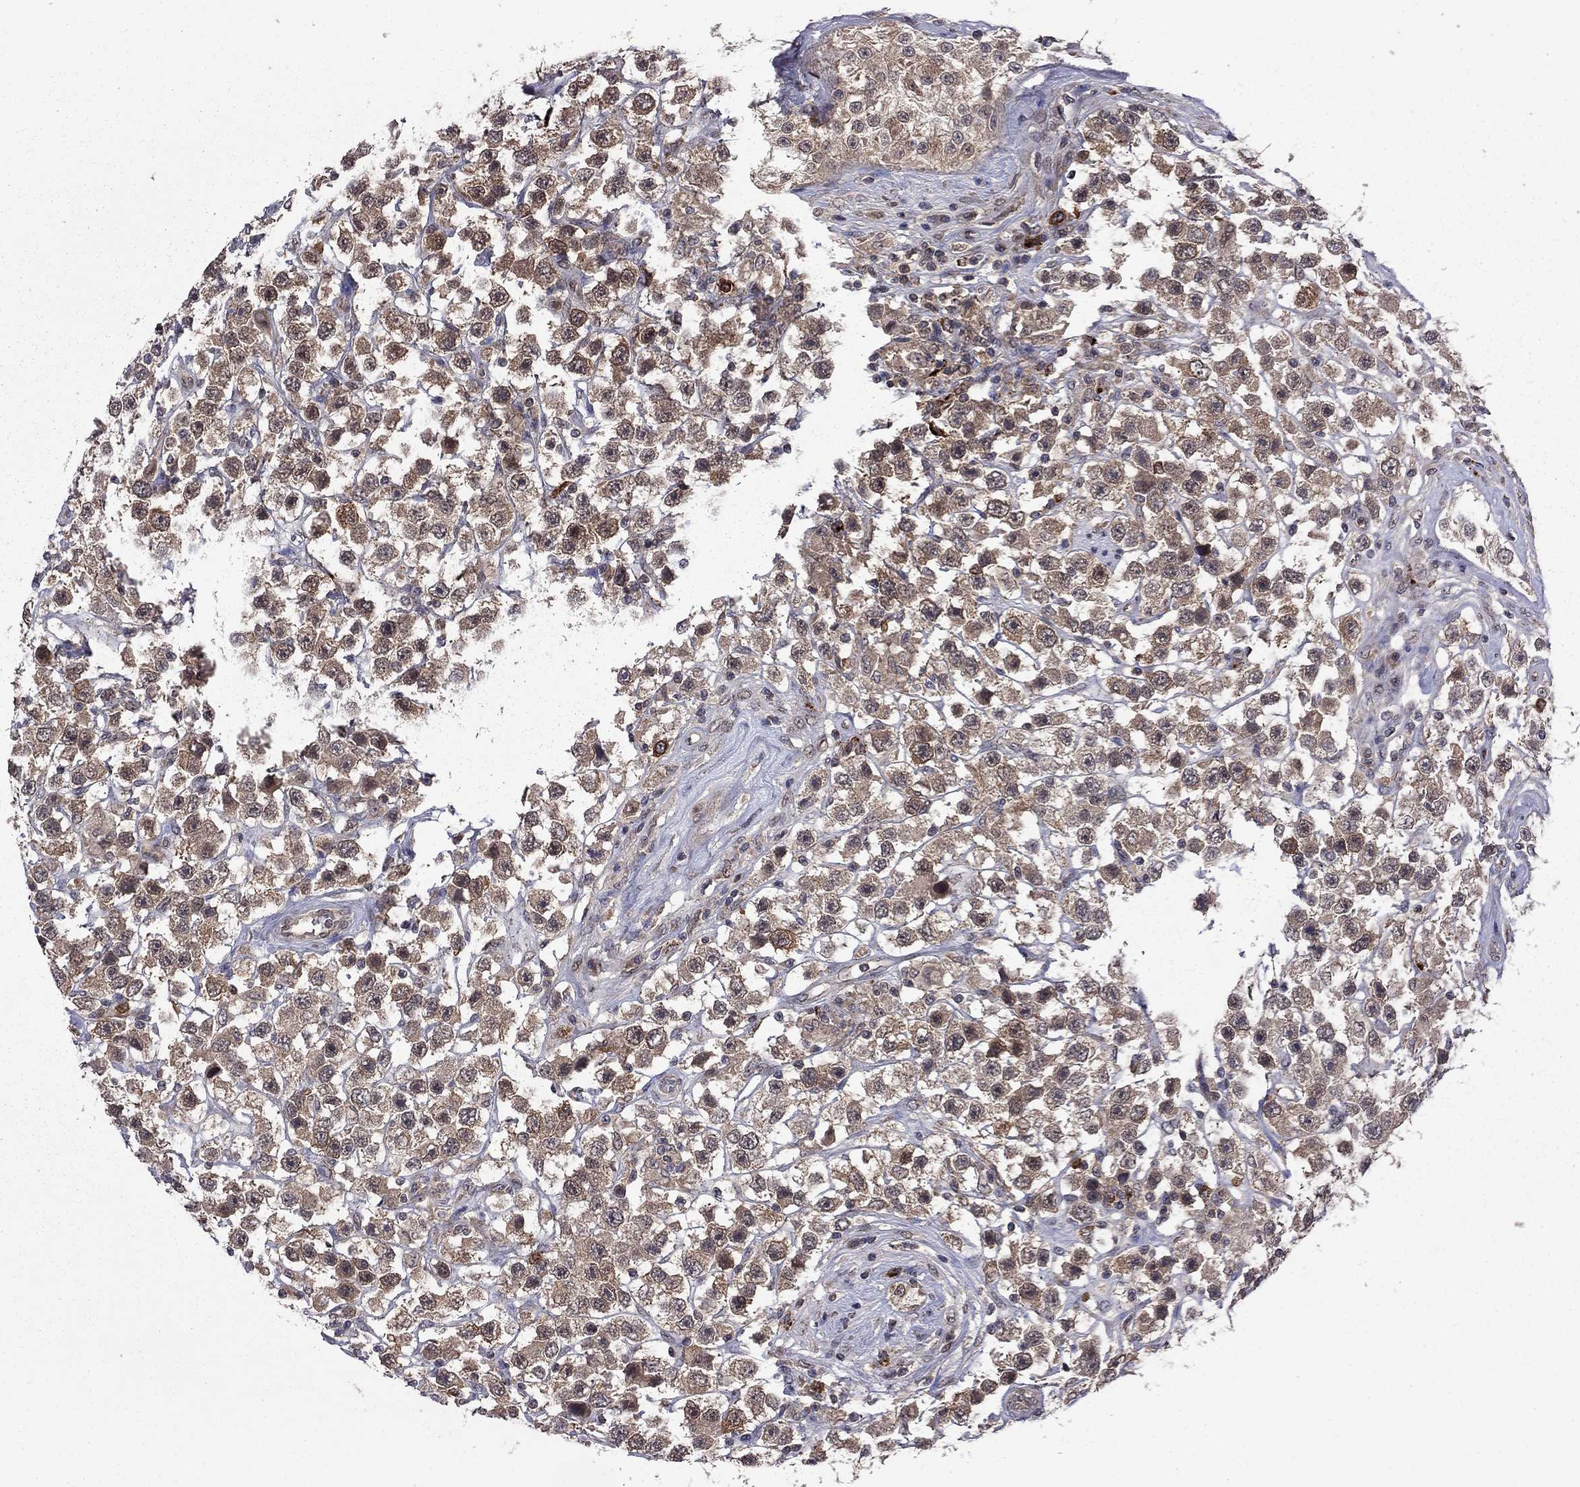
{"staining": {"intensity": "moderate", "quantity": "25%-75%", "location": "cytoplasmic/membranous"}, "tissue": "testis cancer", "cell_type": "Tumor cells", "image_type": "cancer", "snomed": [{"axis": "morphology", "description": "Seminoma, NOS"}, {"axis": "topography", "description": "Testis"}], "caption": "A high-resolution image shows IHC staining of testis cancer, which exhibits moderate cytoplasmic/membranous staining in about 25%-75% of tumor cells.", "gene": "GPAA1", "patient": {"sex": "male", "age": 45}}